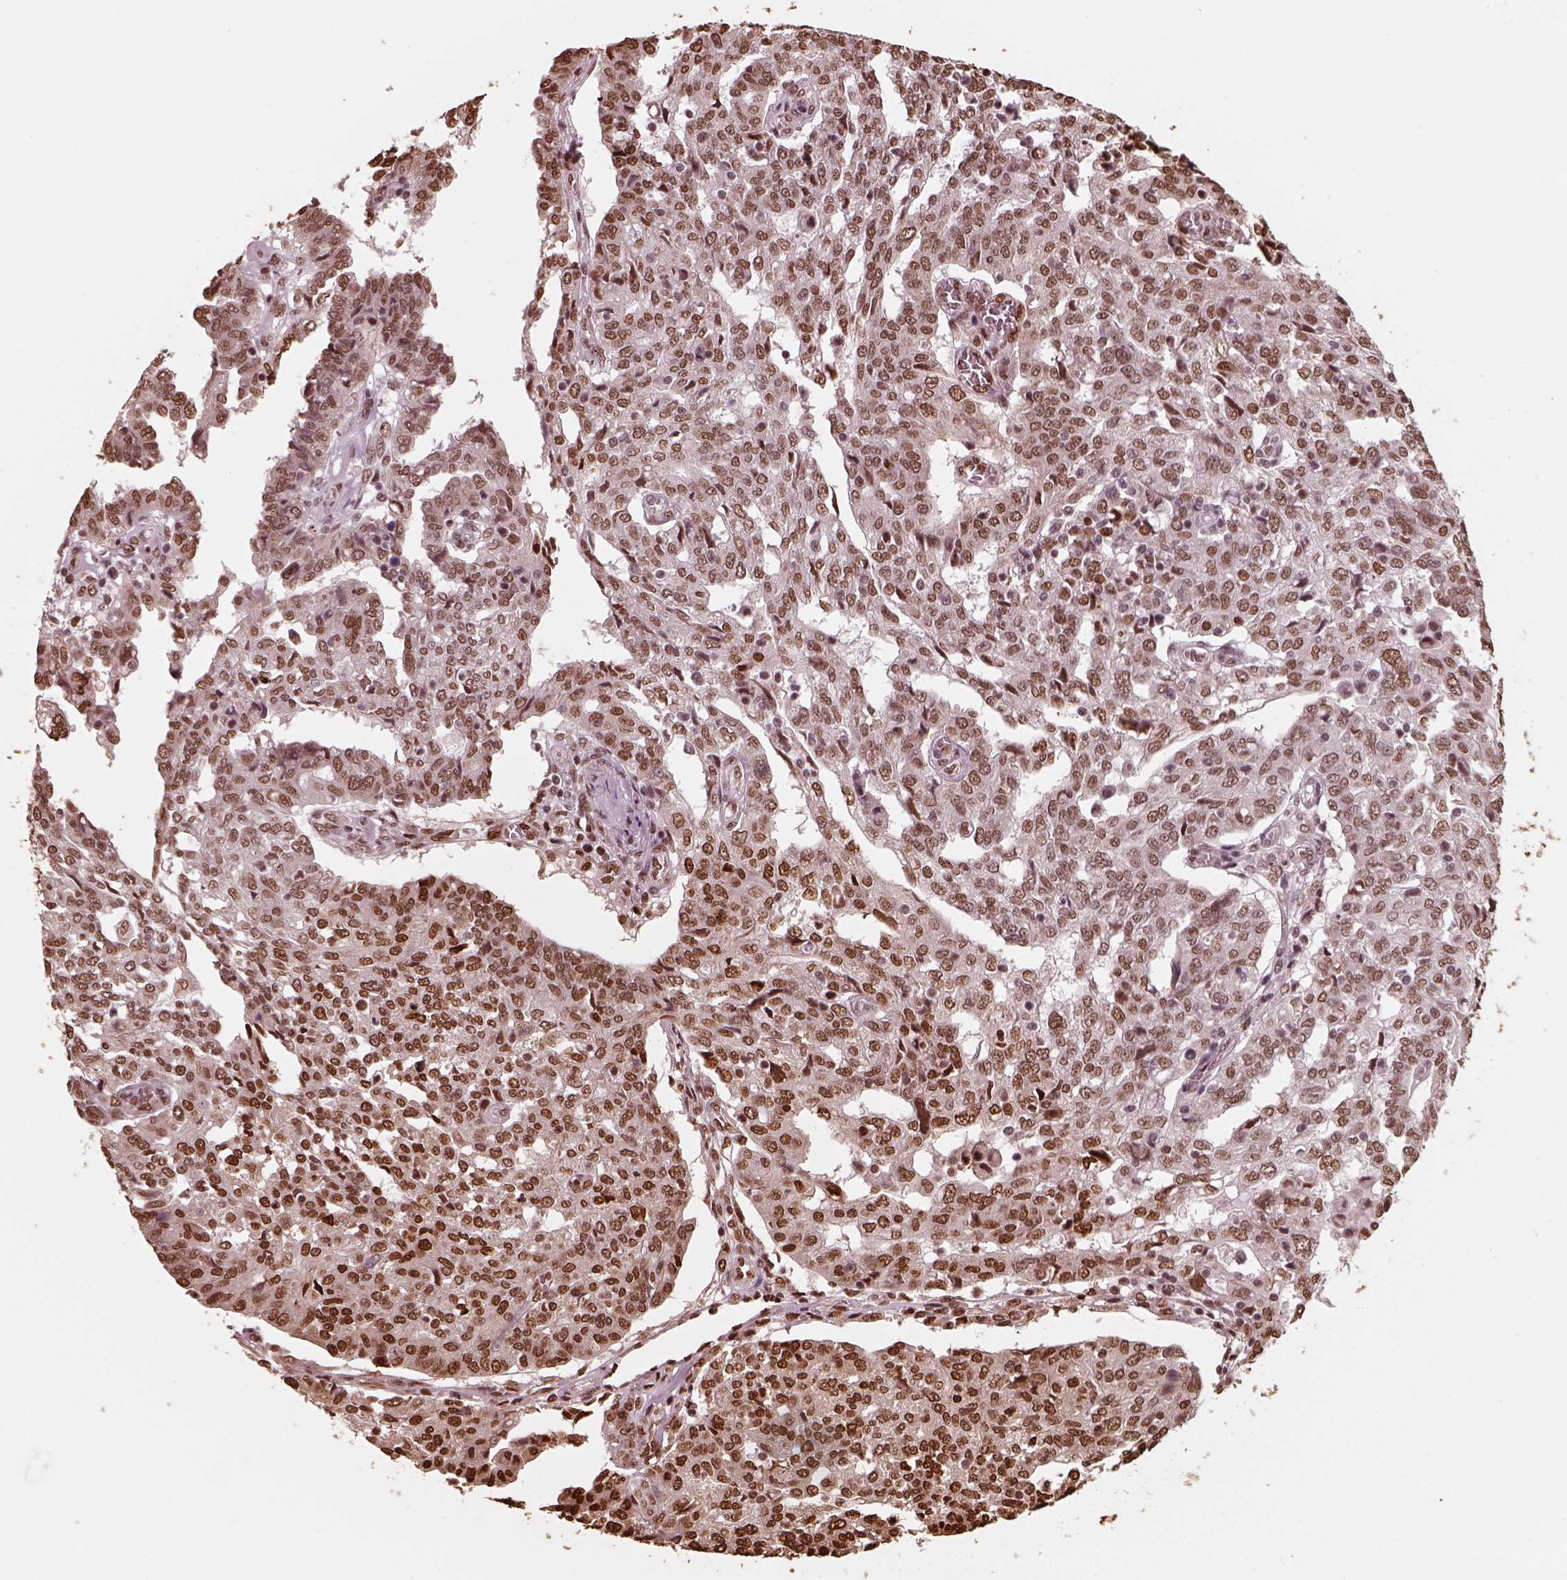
{"staining": {"intensity": "moderate", "quantity": ">75%", "location": "nuclear"}, "tissue": "ovarian cancer", "cell_type": "Tumor cells", "image_type": "cancer", "snomed": [{"axis": "morphology", "description": "Cystadenocarcinoma, serous, NOS"}, {"axis": "topography", "description": "Ovary"}], "caption": "Ovarian cancer (serous cystadenocarcinoma) stained for a protein displays moderate nuclear positivity in tumor cells.", "gene": "NSD1", "patient": {"sex": "female", "age": 67}}